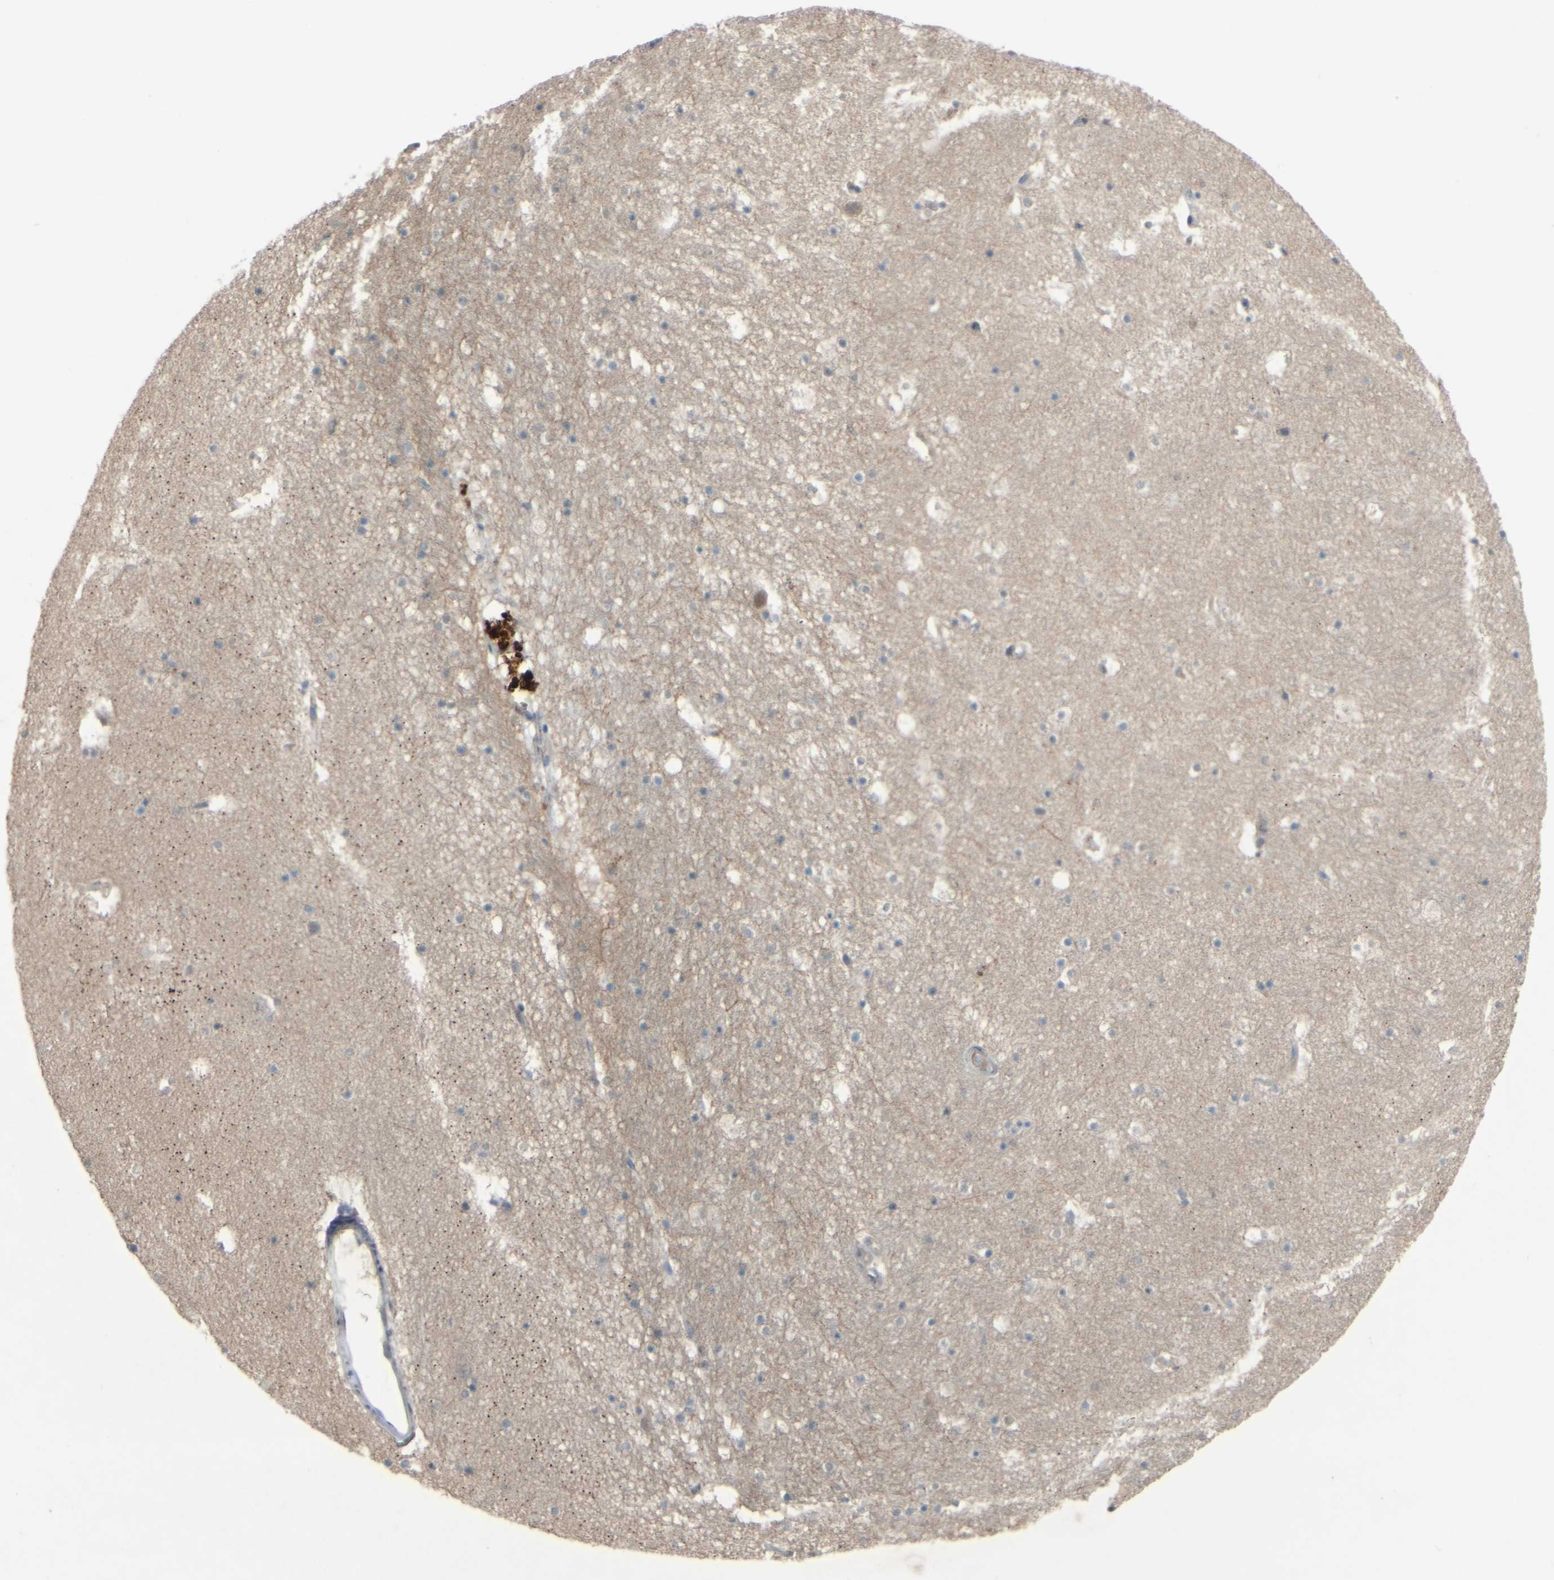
{"staining": {"intensity": "negative", "quantity": "none", "location": "none"}, "tissue": "hippocampus", "cell_type": "Glial cells", "image_type": "normal", "snomed": [{"axis": "morphology", "description": "Normal tissue, NOS"}, {"axis": "topography", "description": "Hippocampus"}], "caption": "Immunohistochemistry micrograph of benign hippocampus: hippocampus stained with DAB displays no significant protein staining in glial cells.", "gene": "CDCP1", "patient": {"sex": "male", "age": 45}}